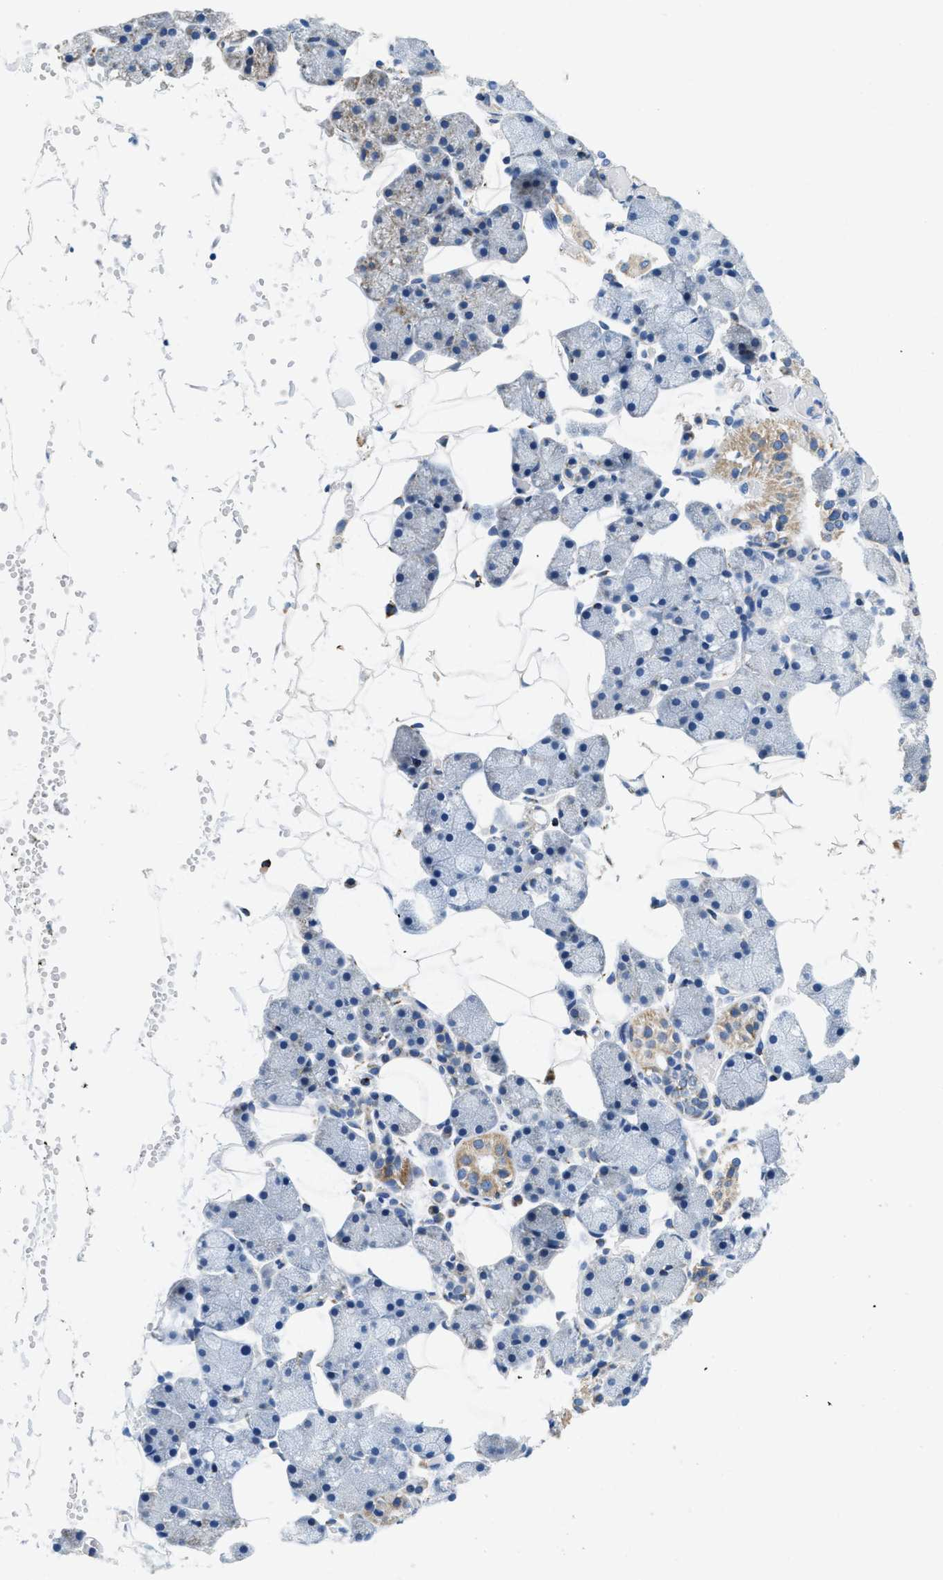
{"staining": {"intensity": "moderate", "quantity": "25%-75%", "location": "cytoplasmic/membranous"}, "tissue": "salivary gland", "cell_type": "Glandular cells", "image_type": "normal", "snomed": [{"axis": "morphology", "description": "Normal tissue, NOS"}, {"axis": "topography", "description": "Salivary gland"}], "caption": "Brown immunohistochemical staining in unremarkable salivary gland demonstrates moderate cytoplasmic/membranous positivity in approximately 25%-75% of glandular cells. (DAB (3,3'-diaminobenzidine) IHC with brightfield microscopy, high magnification).", "gene": "SFXN1", "patient": {"sex": "female", "age": 33}}